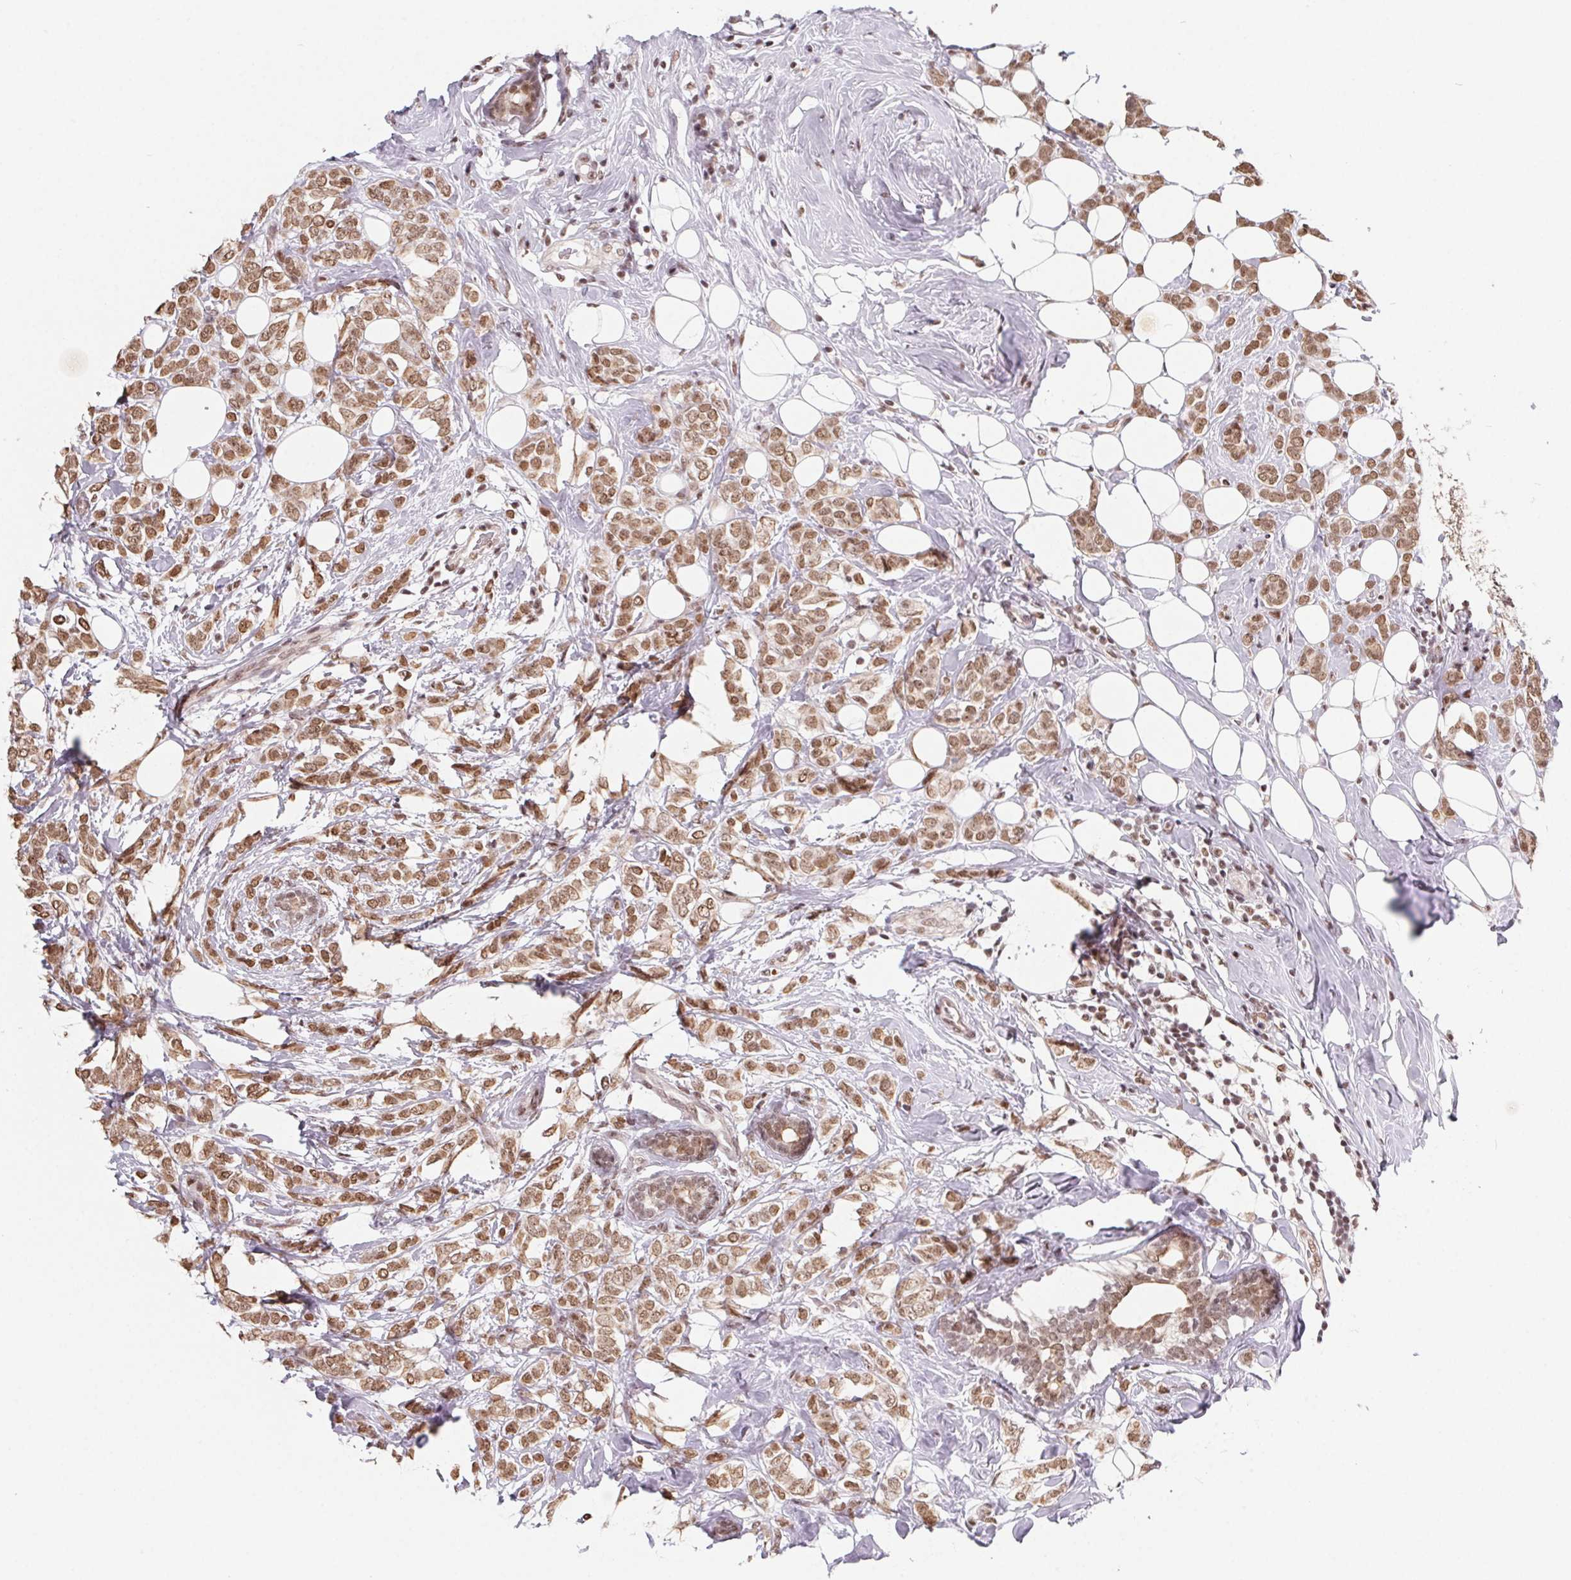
{"staining": {"intensity": "moderate", "quantity": ">75%", "location": "nuclear"}, "tissue": "breast cancer", "cell_type": "Tumor cells", "image_type": "cancer", "snomed": [{"axis": "morphology", "description": "Lobular carcinoma"}, {"axis": "topography", "description": "Breast"}], "caption": "Immunohistochemistry micrograph of human breast cancer (lobular carcinoma) stained for a protein (brown), which displays medium levels of moderate nuclear expression in about >75% of tumor cells.", "gene": "TCERG1", "patient": {"sex": "female", "age": 49}}